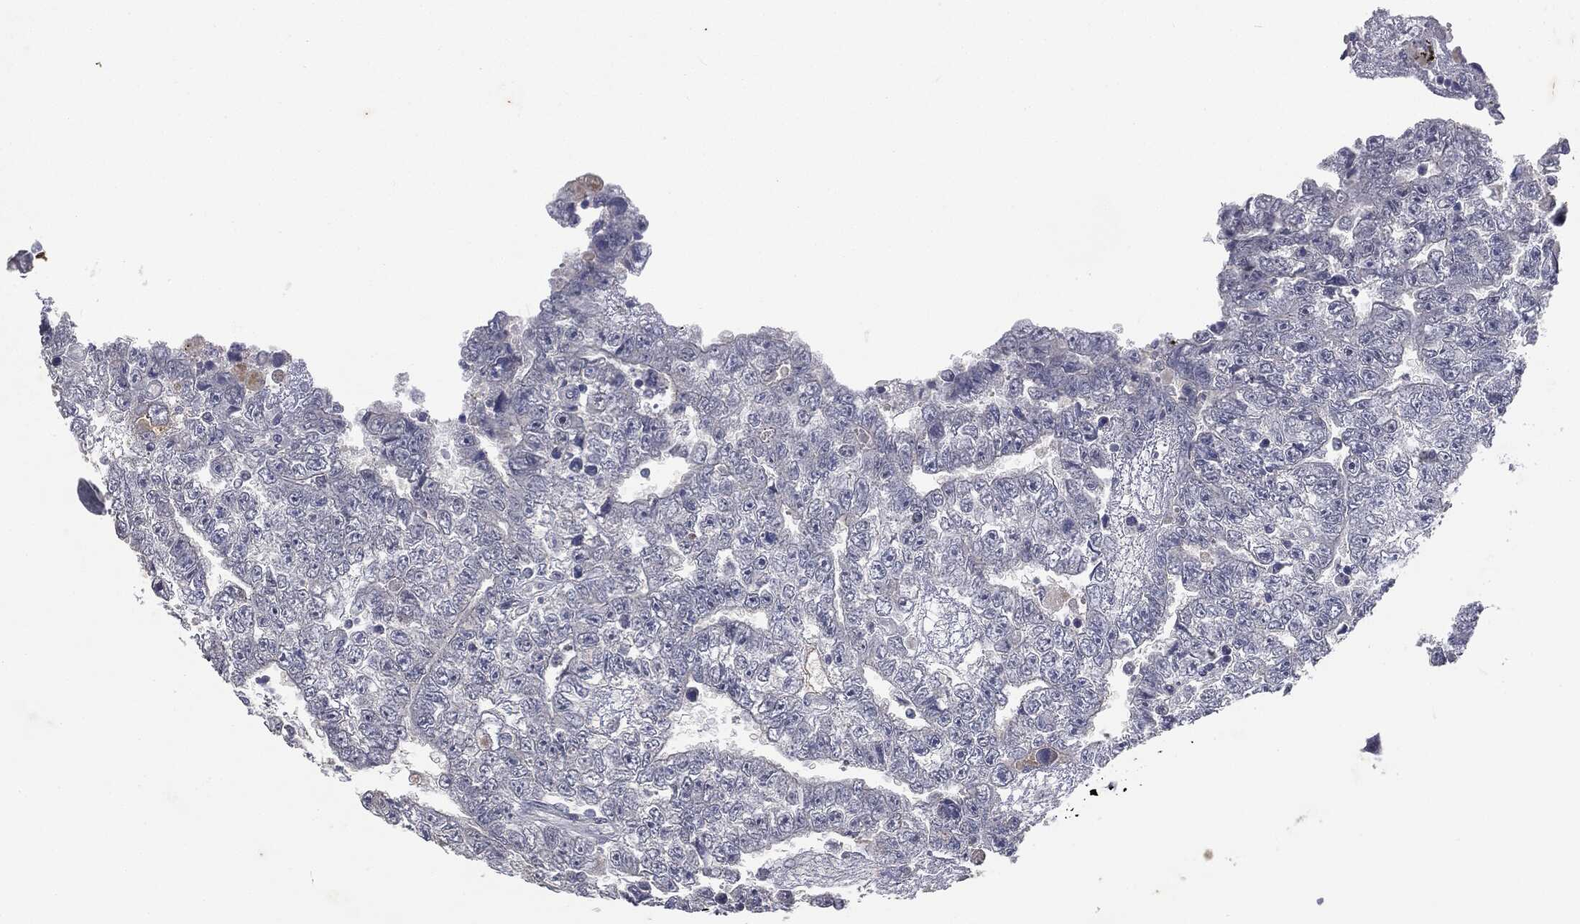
{"staining": {"intensity": "negative", "quantity": "none", "location": "none"}, "tissue": "testis cancer", "cell_type": "Tumor cells", "image_type": "cancer", "snomed": [{"axis": "morphology", "description": "Carcinoma, Embryonal, NOS"}, {"axis": "topography", "description": "Testis"}], "caption": "Tumor cells show no significant staining in testis embryonal carcinoma.", "gene": "SLC2A2", "patient": {"sex": "male", "age": 25}}